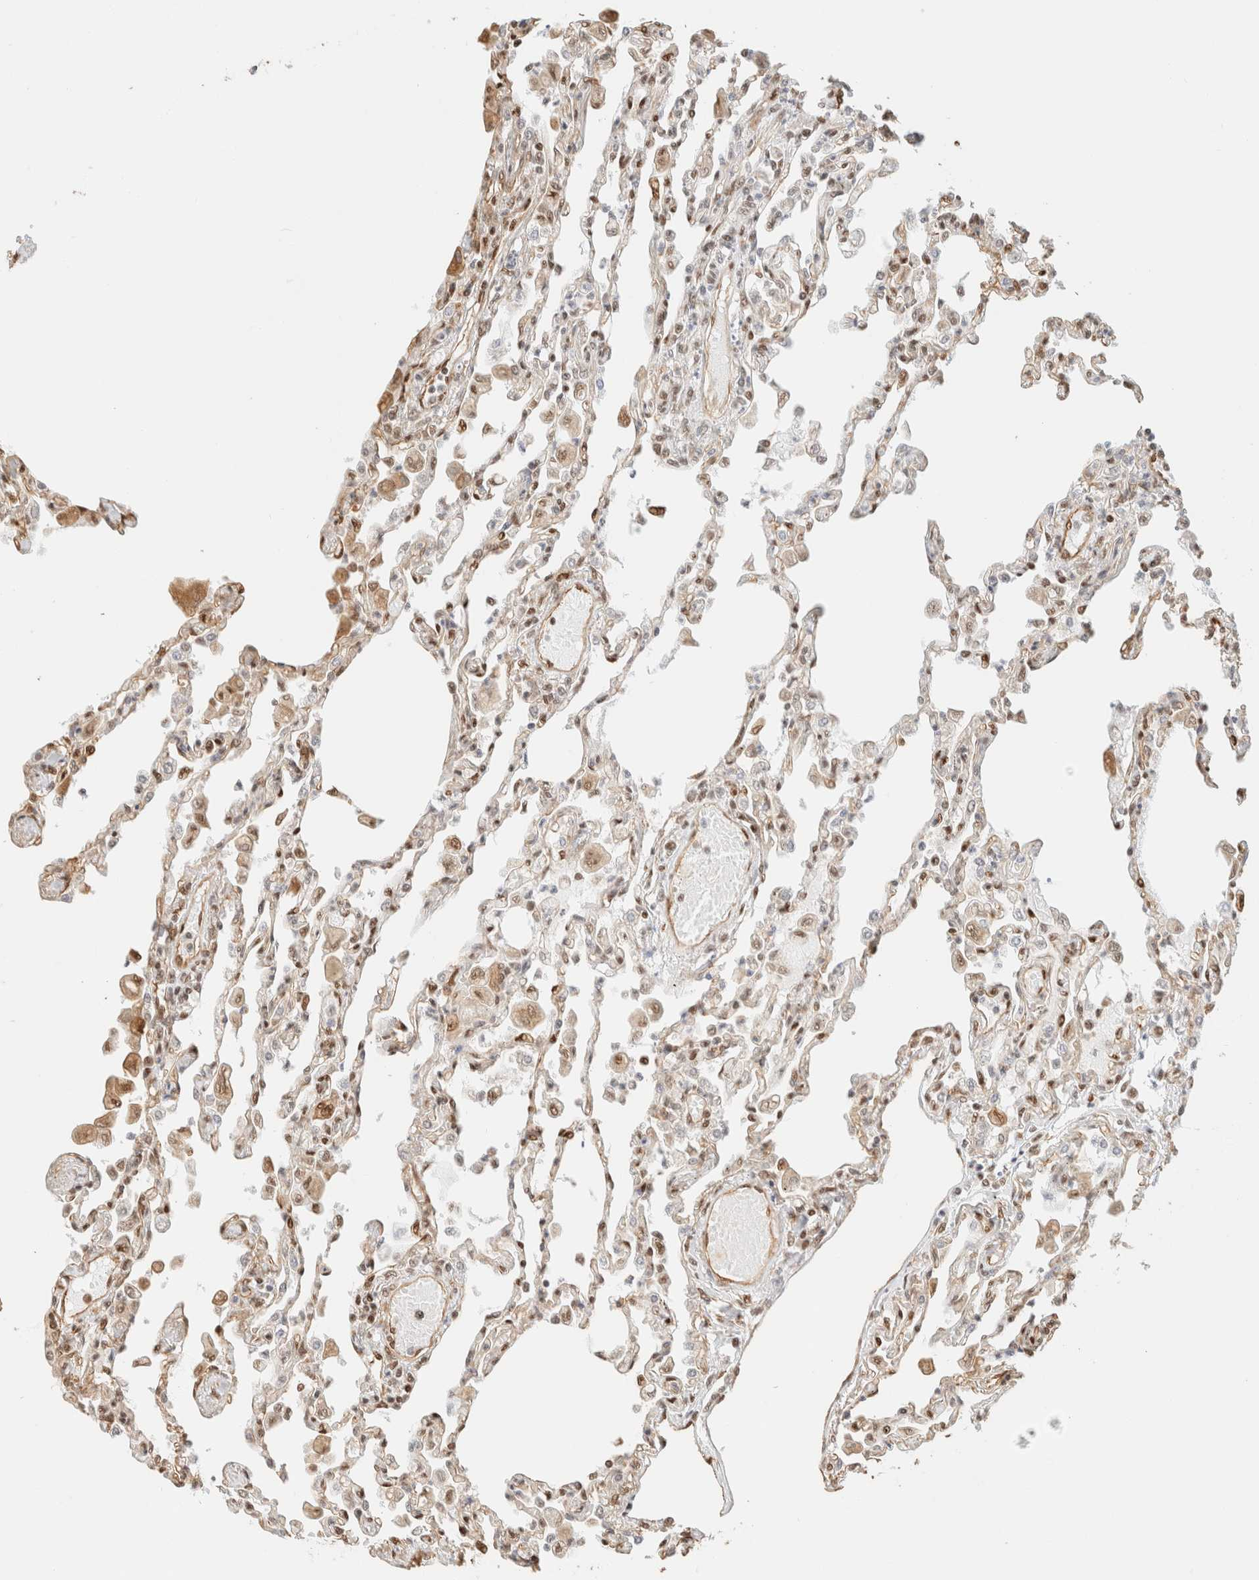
{"staining": {"intensity": "moderate", "quantity": "25%-75%", "location": "cytoplasmic/membranous,nuclear"}, "tissue": "lung", "cell_type": "Alveolar cells", "image_type": "normal", "snomed": [{"axis": "morphology", "description": "Normal tissue, NOS"}, {"axis": "topography", "description": "Bronchus"}, {"axis": "topography", "description": "Lung"}], "caption": "High-power microscopy captured an immunohistochemistry photomicrograph of normal lung, revealing moderate cytoplasmic/membranous,nuclear expression in approximately 25%-75% of alveolar cells.", "gene": "ARID5A", "patient": {"sex": "female", "age": 49}}